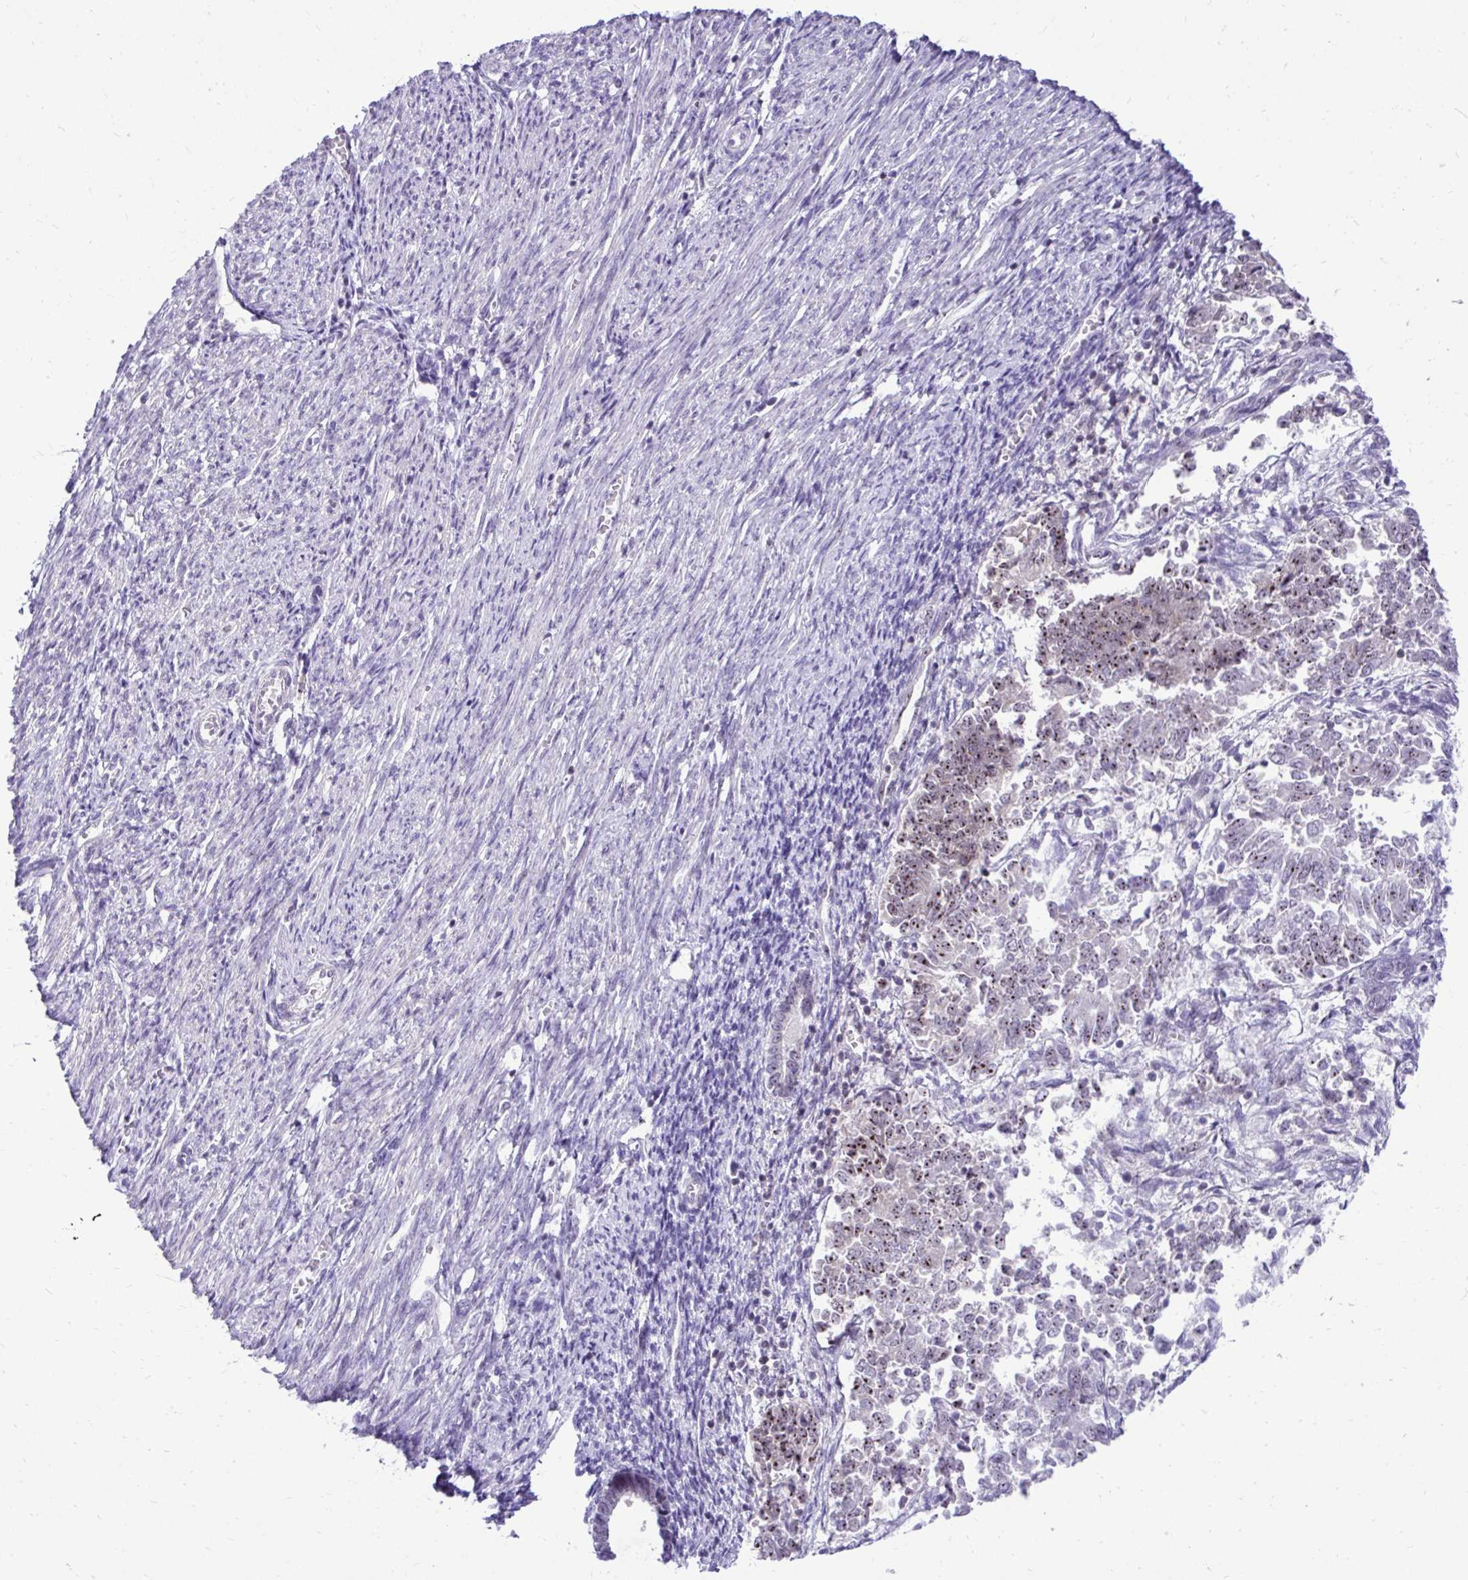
{"staining": {"intensity": "moderate", "quantity": "<25%", "location": "nuclear"}, "tissue": "endometrial cancer", "cell_type": "Tumor cells", "image_type": "cancer", "snomed": [{"axis": "morphology", "description": "Adenocarcinoma, NOS"}, {"axis": "topography", "description": "Endometrium"}], "caption": "The histopathology image demonstrates immunohistochemical staining of endometrial adenocarcinoma. There is moderate nuclear positivity is present in approximately <25% of tumor cells. (DAB (3,3'-diaminobenzidine) IHC with brightfield microscopy, high magnification).", "gene": "NIFK", "patient": {"sex": "female", "age": 65}}